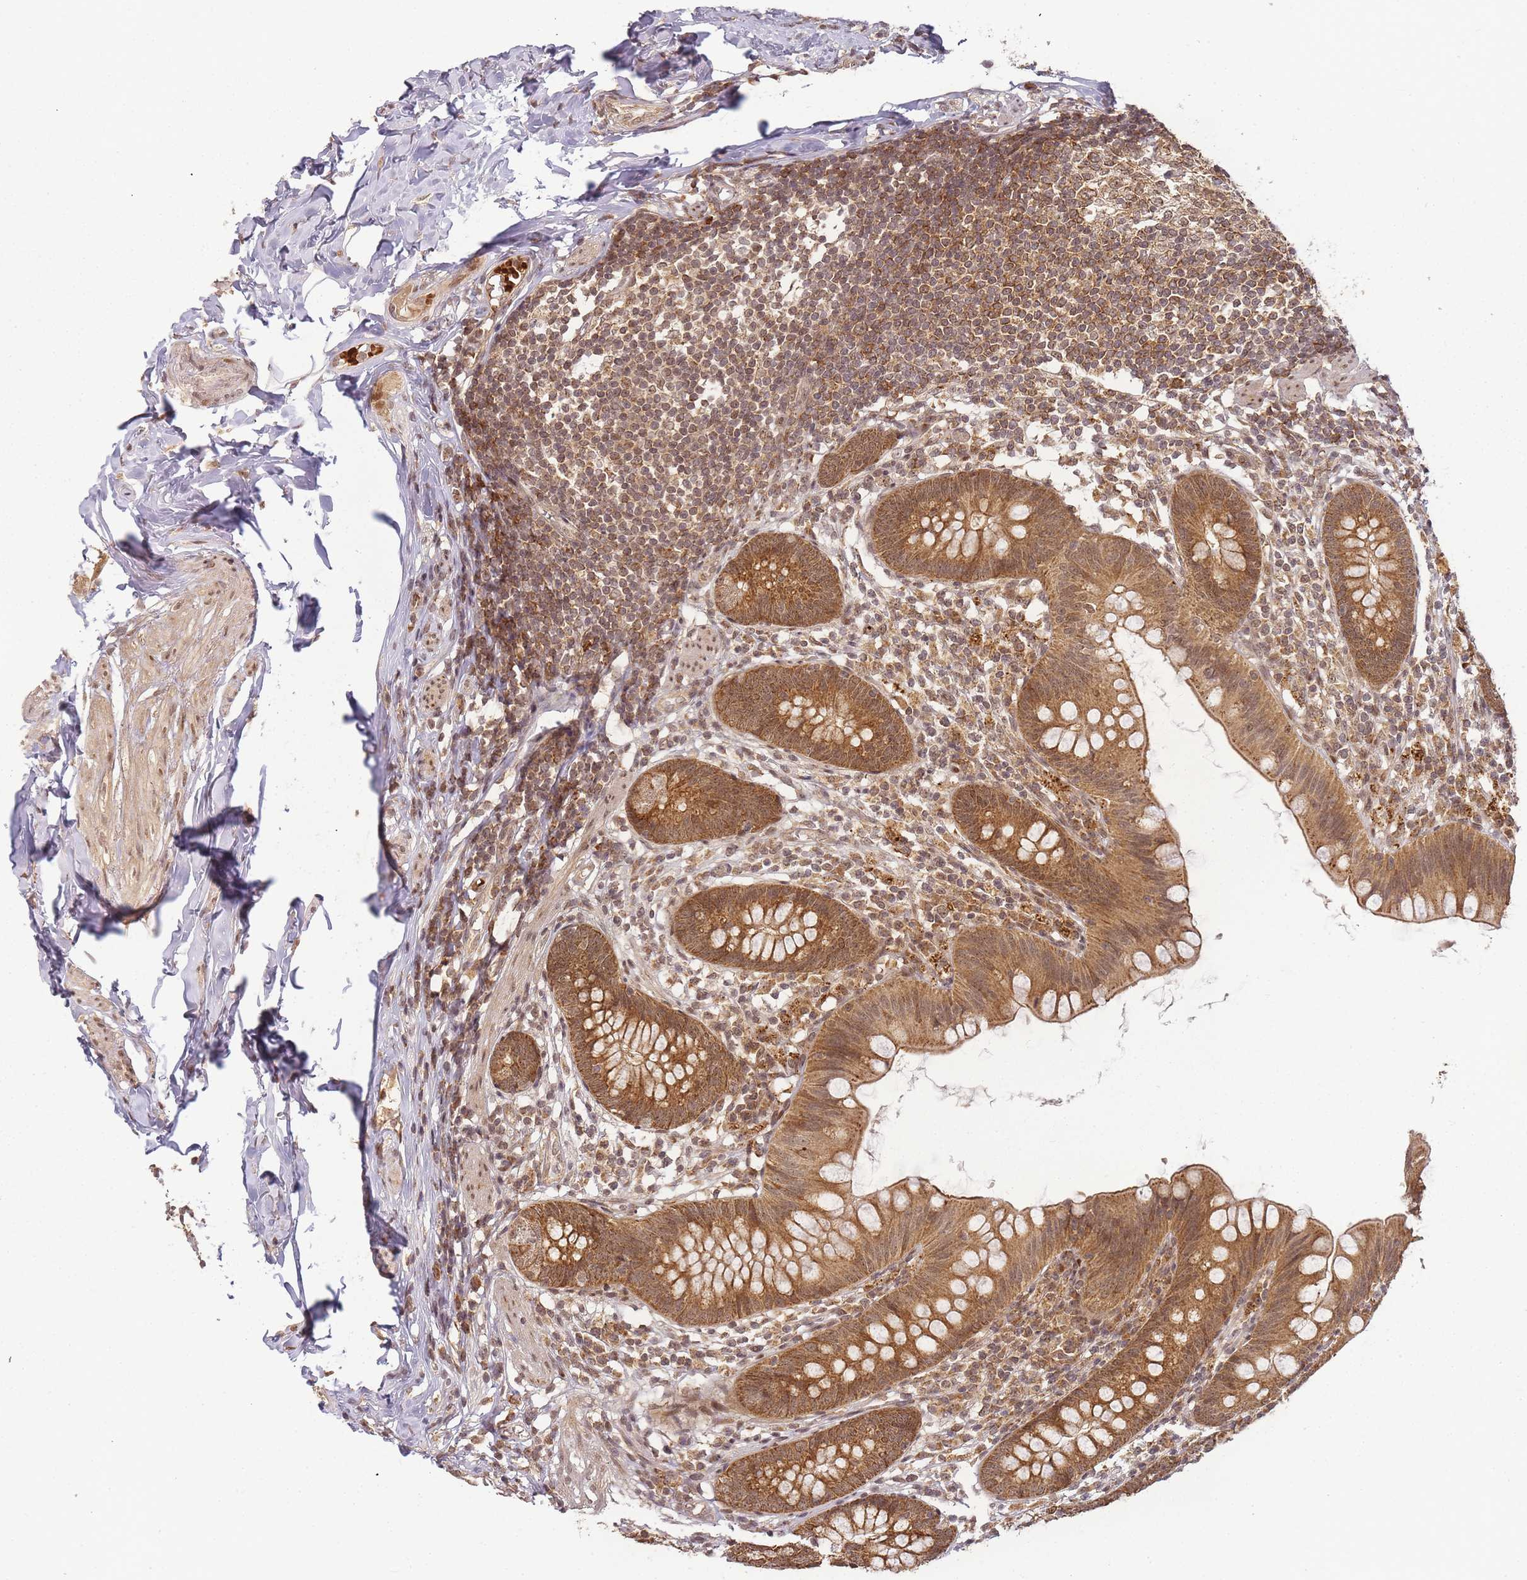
{"staining": {"intensity": "moderate", "quantity": ">75%", "location": "cytoplasmic/membranous"}, "tissue": "appendix", "cell_type": "Glandular cells", "image_type": "normal", "snomed": [{"axis": "morphology", "description": "Normal tissue, NOS"}, {"axis": "topography", "description": "Appendix"}], "caption": "Appendix stained for a protein shows moderate cytoplasmic/membranous positivity in glandular cells. Nuclei are stained in blue.", "gene": "ZNF497", "patient": {"sex": "female", "age": 62}}